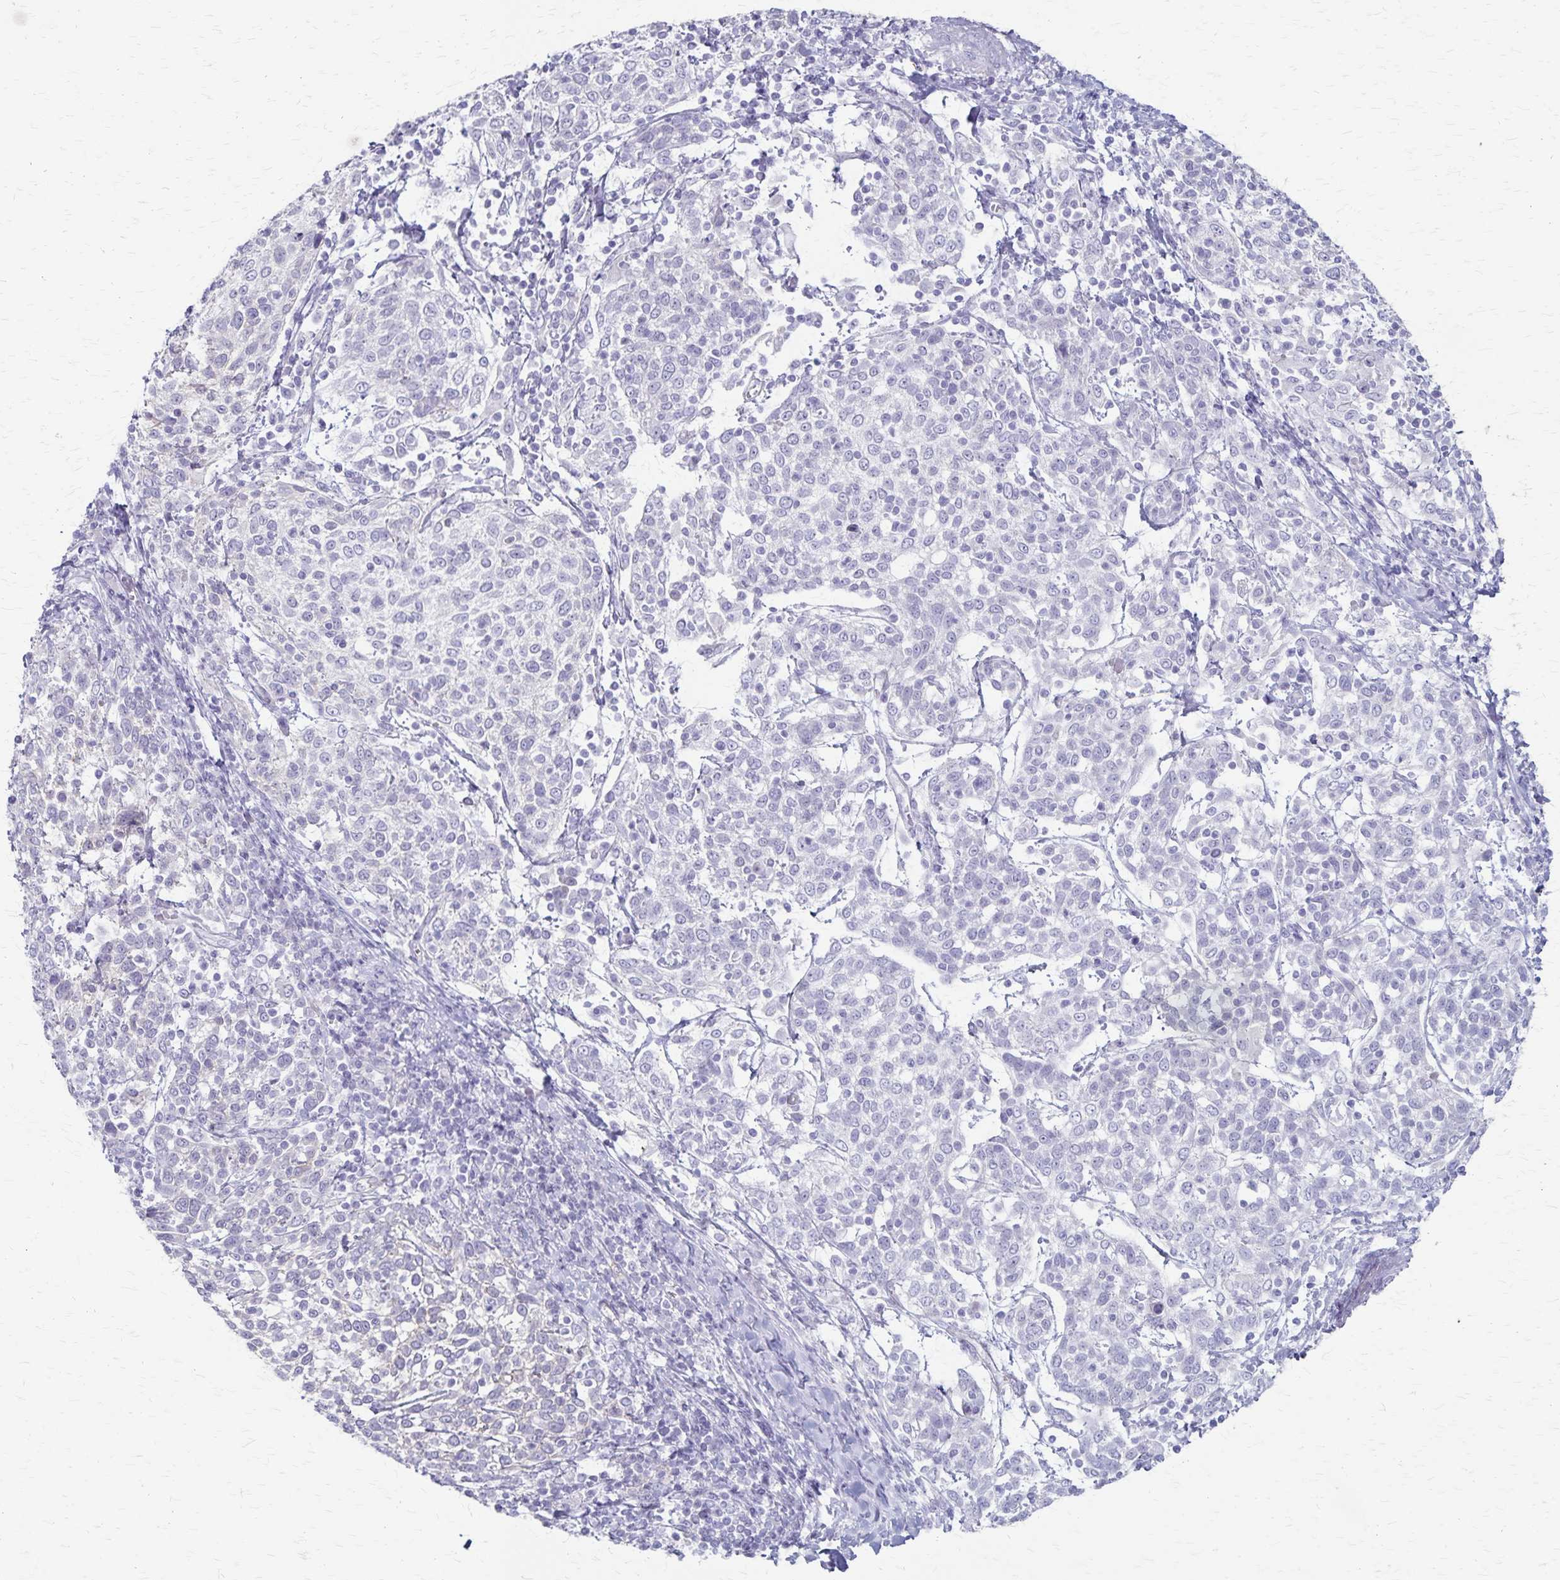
{"staining": {"intensity": "negative", "quantity": "none", "location": "none"}, "tissue": "cervical cancer", "cell_type": "Tumor cells", "image_type": "cancer", "snomed": [{"axis": "morphology", "description": "Squamous cell carcinoma, NOS"}, {"axis": "topography", "description": "Cervix"}], "caption": "DAB (3,3'-diaminobenzidine) immunohistochemical staining of cervical squamous cell carcinoma shows no significant expression in tumor cells. Brightfield microscopy of immunohistochemistry (IHC) stained with DAB (3,3'-diaminobenzidine) (brown) and hematoxylin (blue), captured at high magnification.", "gene": "RASL10B", "patient": {"sex": "female", "age": 61}}